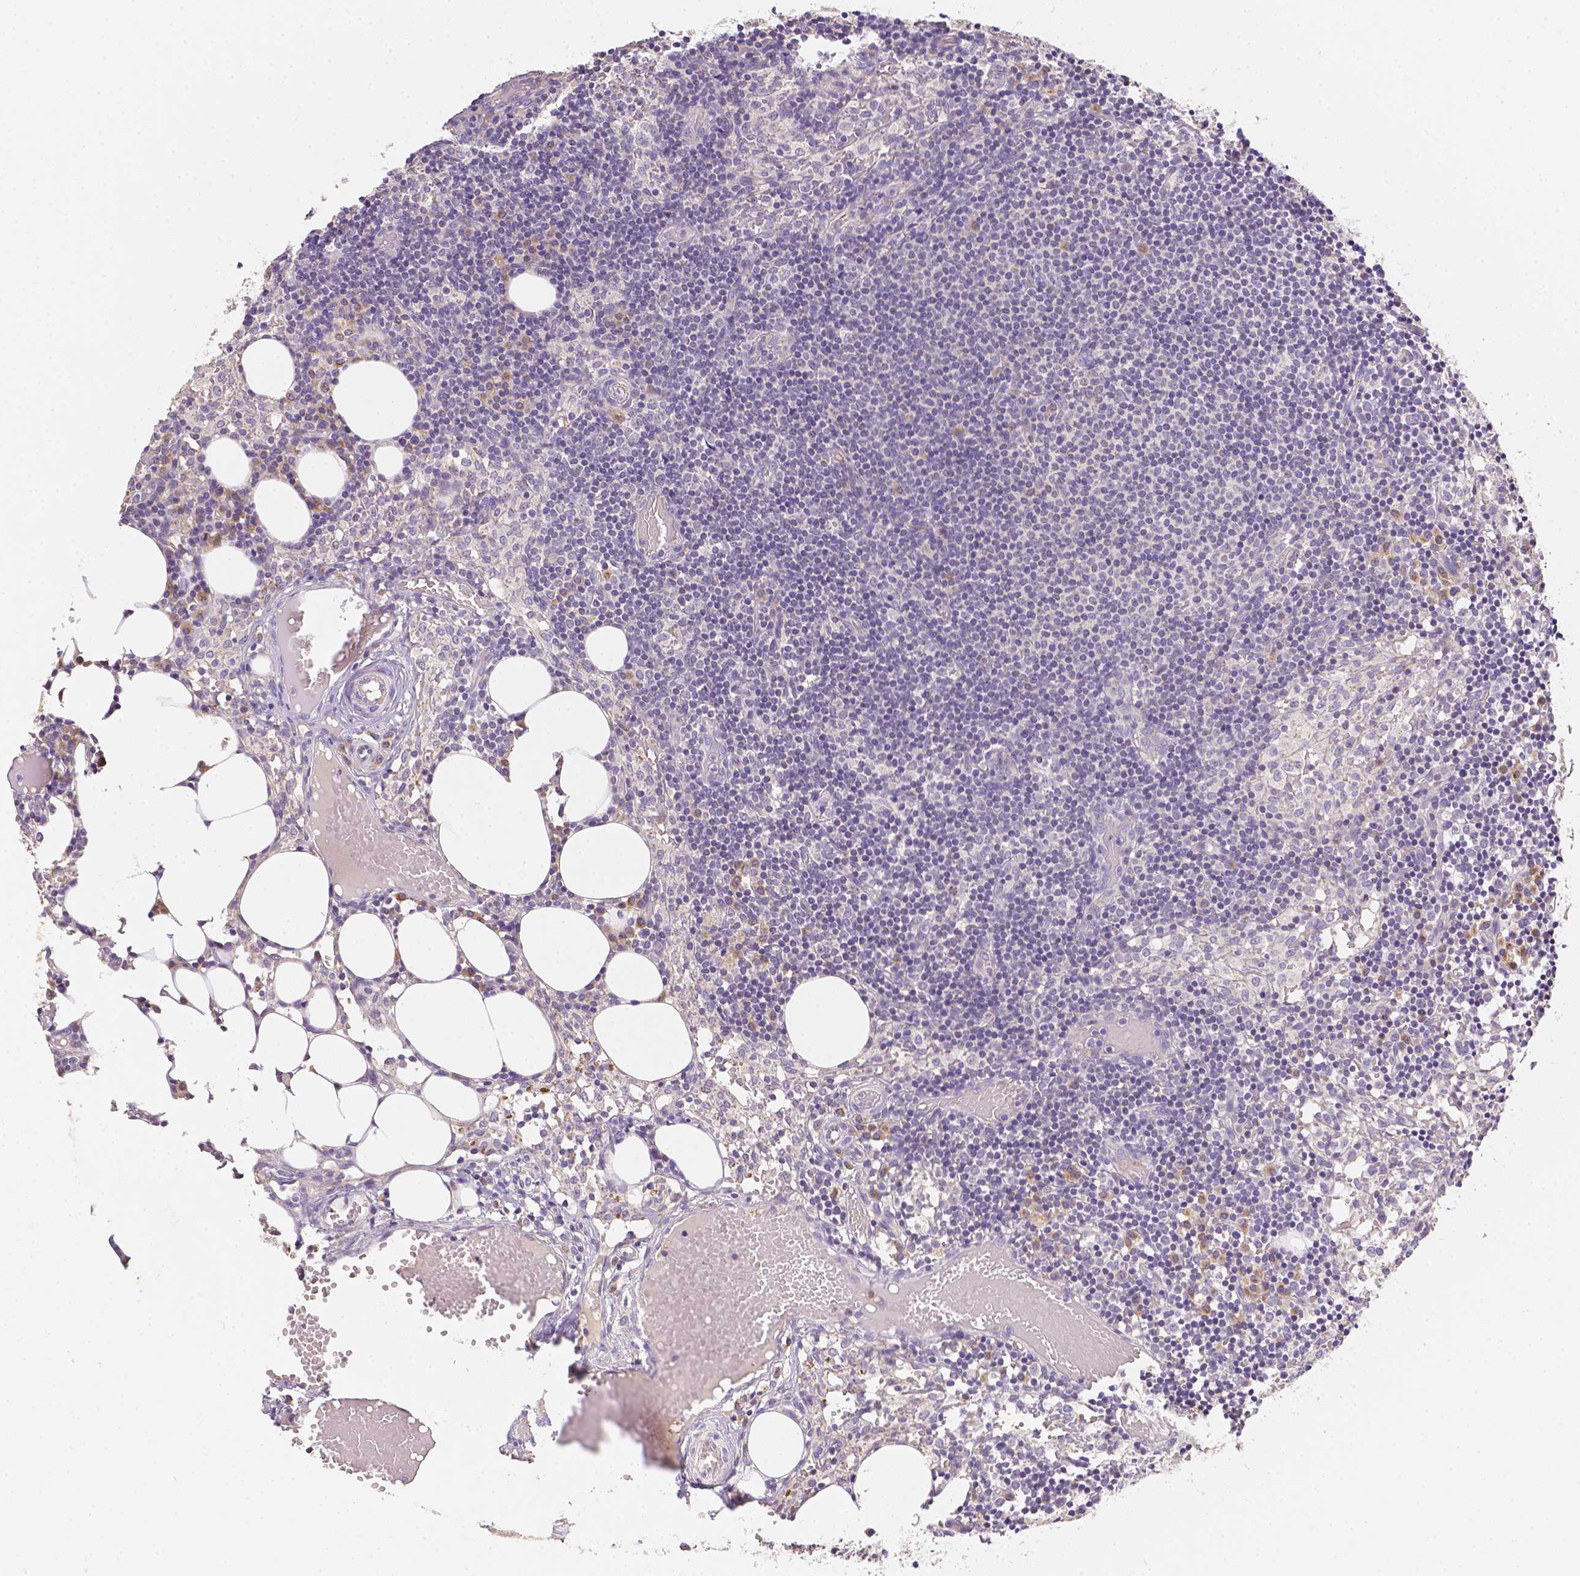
{"staining": {"intensity": "negative", "quantity": "none", "location": "none"}, "tissue": "lymph node", "cell_type": "Germinal center cells", "image_type": "normal", "snomed": [{"axis": "morphology", "description": "Normal tissue, NOS"}, {"axis": "topography", "description": "Lymph node"}], "caption": "DAB (3,3'-diaminobenzidine) immunohistochemical staining of normal lymph node displays no significant expression in germinal center cells. The staining is performed using DAB (3,3'-diaminobenzidine) brown chromogen with nuclei counter-stained in using hematoxylin.", "gene": "C10orf67", "patient": {"sex": "female", "age": 41}}